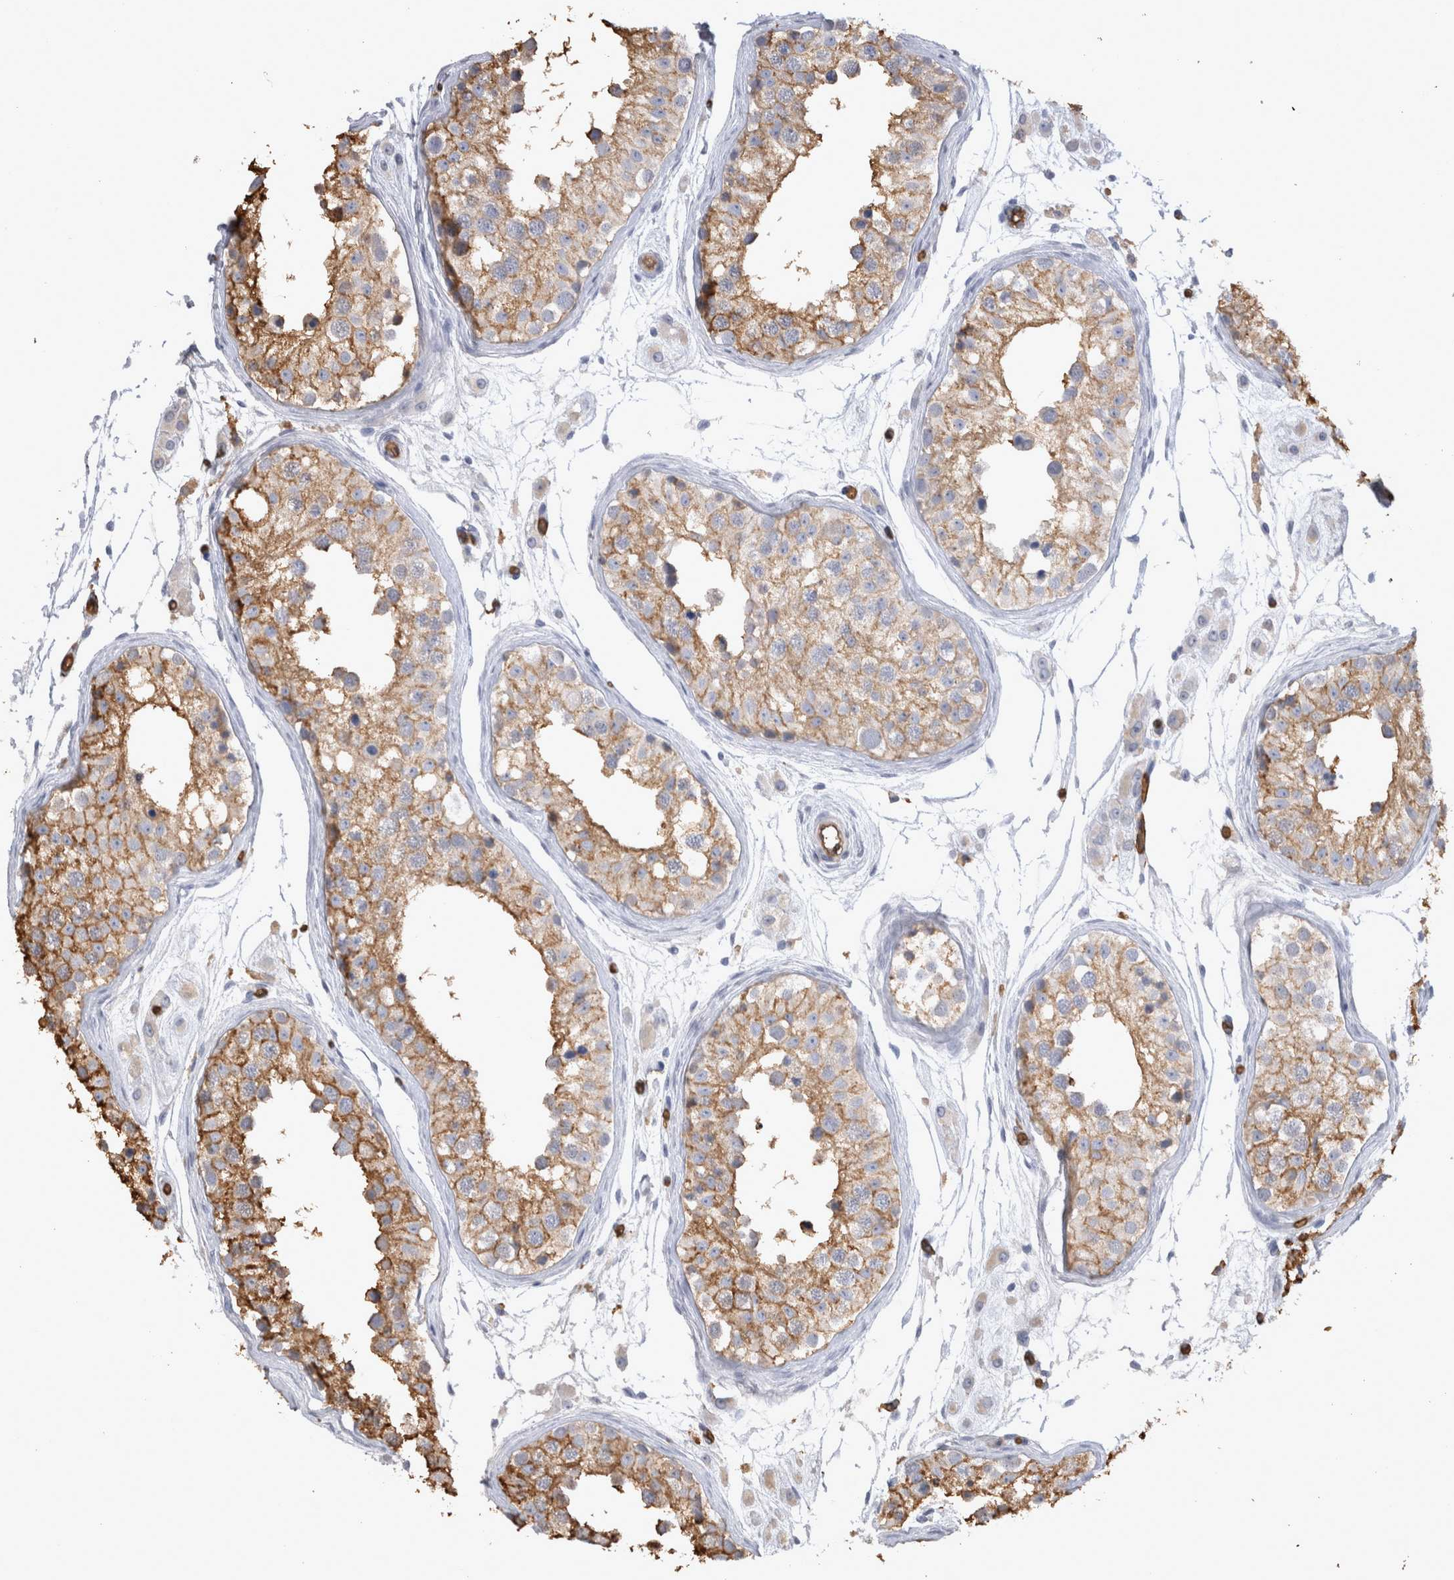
{"staining": {"intensity": "moderate", "quantity": ">75%", "location": "cytoplasmic/membranous"}, "tissue": "testis", "cell_type": "Cells in seminiferous ducts", "image_type": "normal", "snomed": [{"axis": "morphology", "description": "Normal tissue, NOS"}, {"axis": "morphology", "description": "Adenocarcinoma, metastatic, NOS"}, {"axis": "topography", "description": "Testis"}], "caption": "DAB immunohistochemical staining of benign testis displays moderate cytoplasmic/membranous protein expression in approximately >75% of cells in seminiferous ducts. (Brightfield microscopy of DAB IHC at high magnification).", "gene": "IL17RC", "patient": {"sex": "male", "age": 26}}